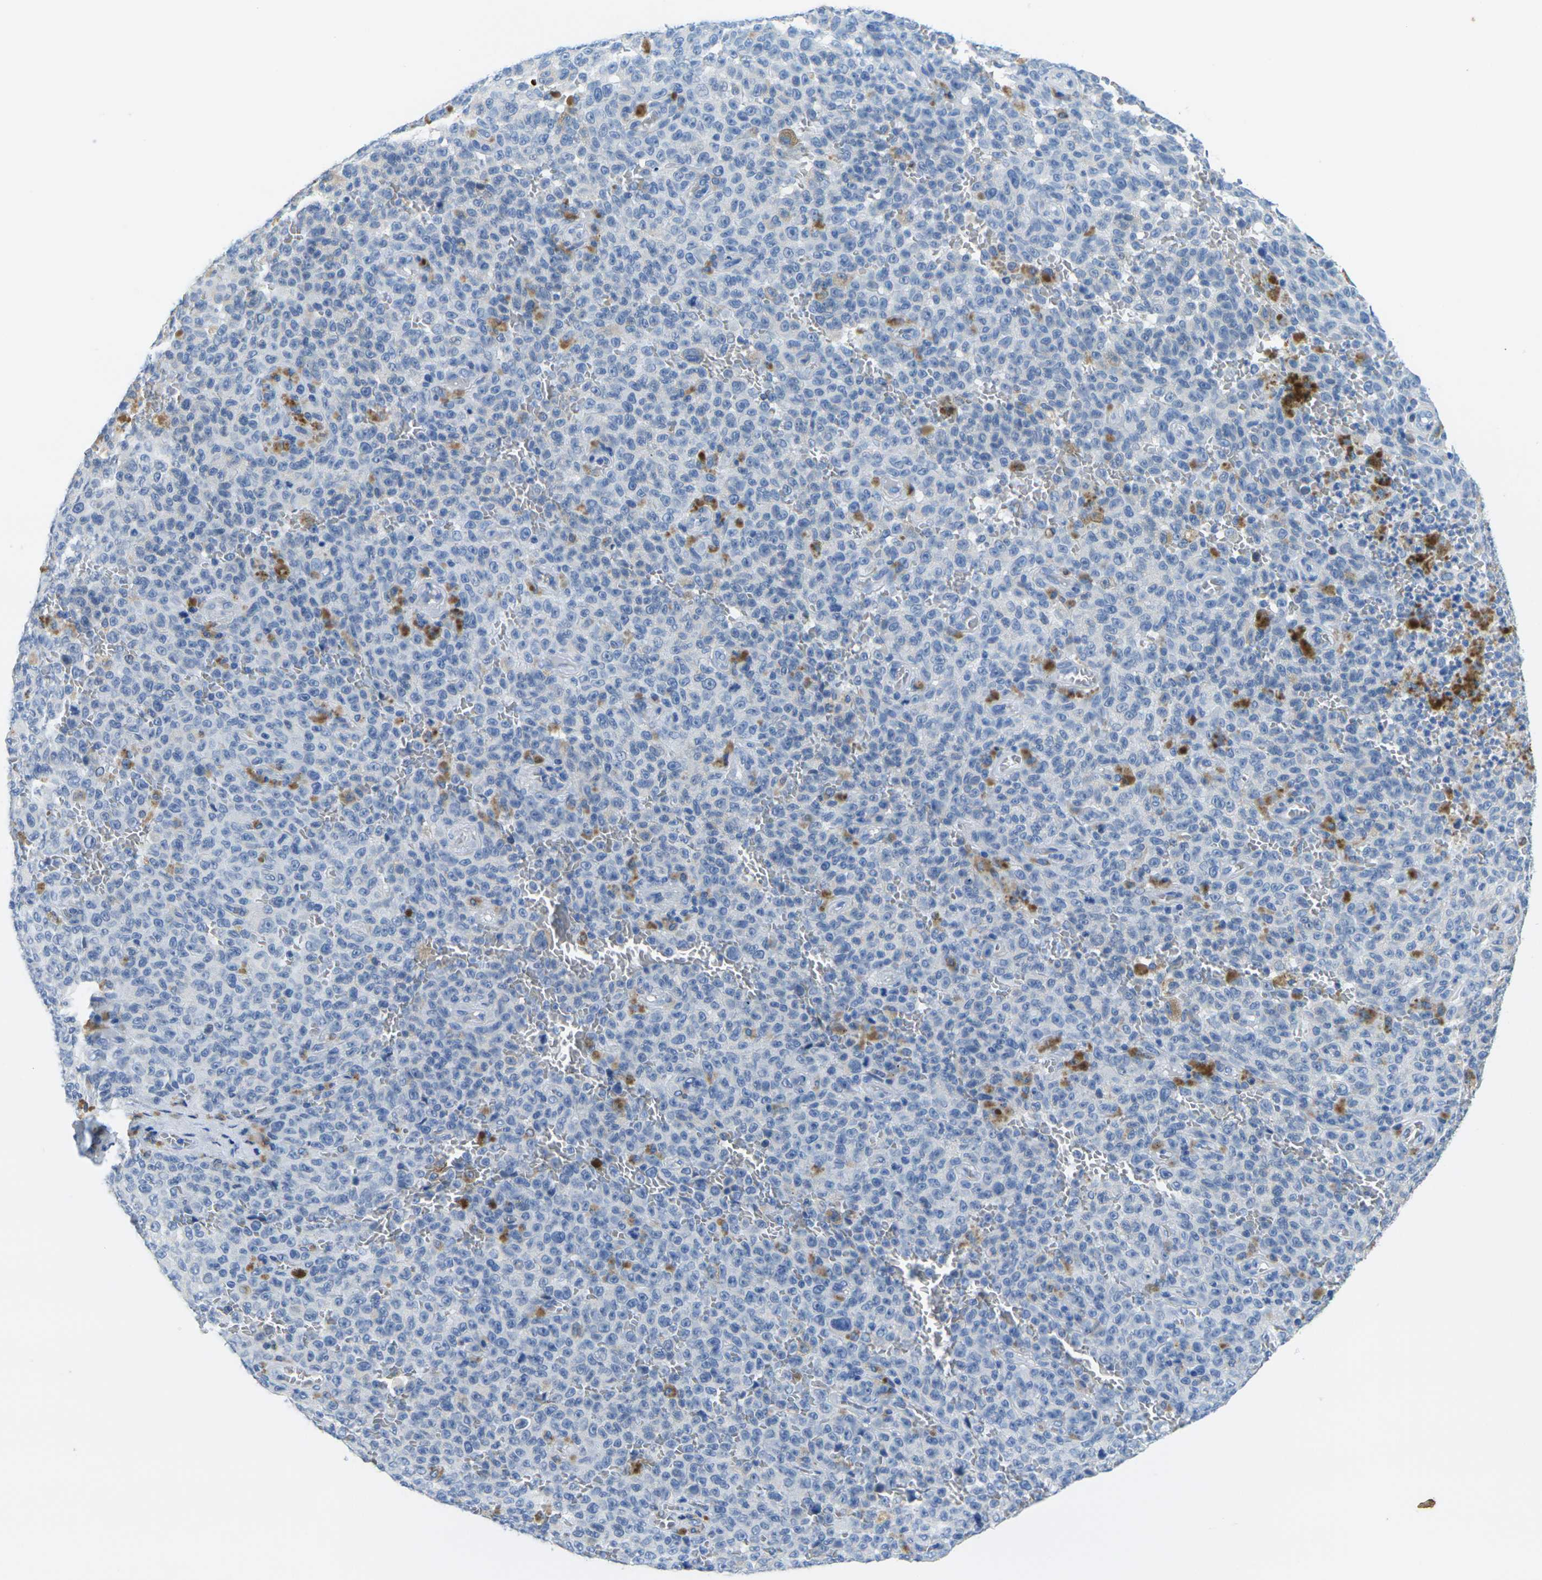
{"staining": {"intensity": "negative", "quantity": "none", "location": "none"}, "tissue": "melanoma", "cell_type": "Tumor cells", "image_type": "cancer", "snomed": [{"axis": "morphology", "description": "Malignant melanoma, NOS"}, {"axis": "topography", "description": "Skin"}], "caption": "Histopathology image shows no protein positivity in tumor cells of melanoma tissue.", "gene": "FAM3D", "patient": {"sex": "female", "age": 82}}